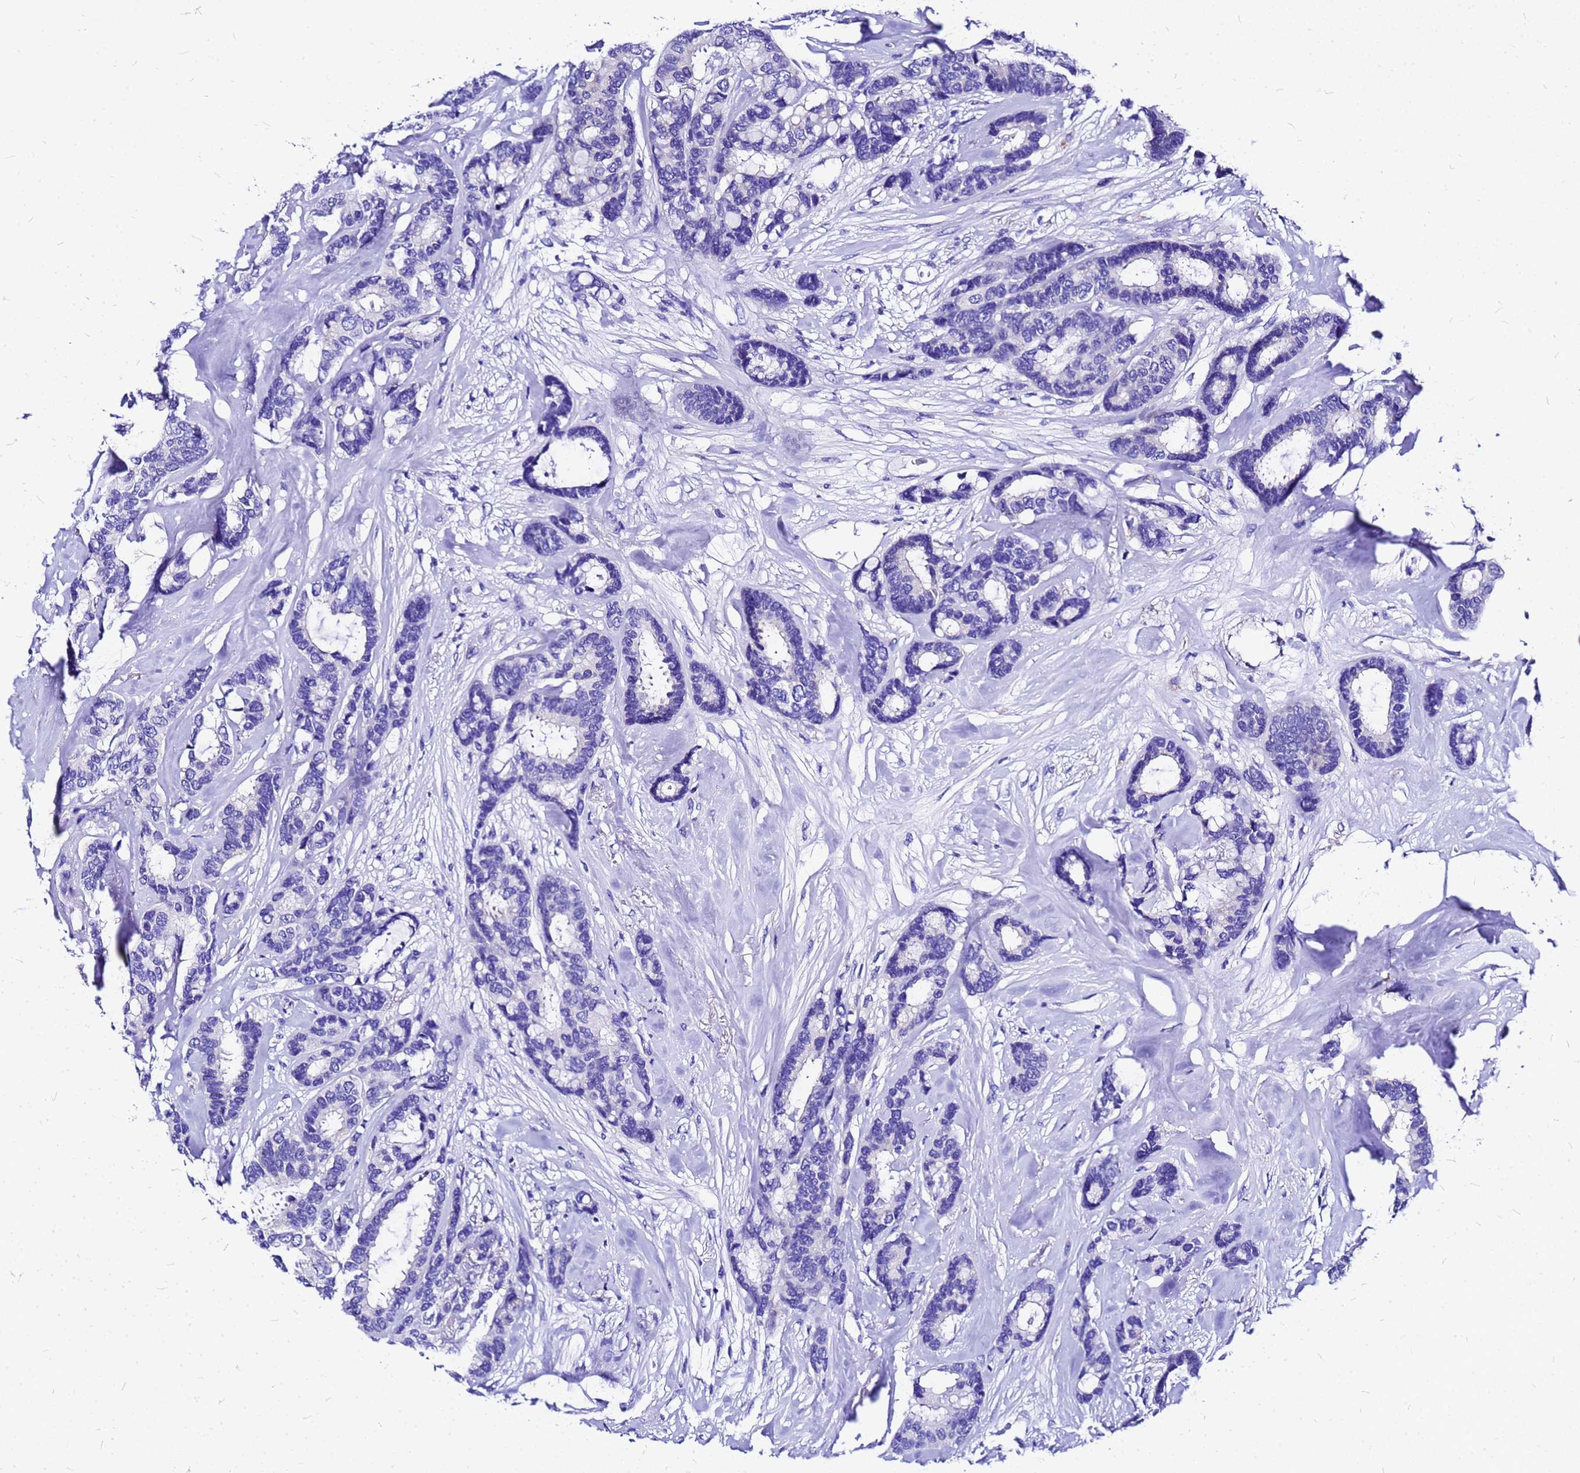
{"staining": {"intensity": "negative", "quantity": "none", "location": "none"}, "tissue": "breast cancer", "cell_type": "Tumor cells", "image_type": "cancer", "snomed": [{"axis": "morphology", "description": "Duct carcinoma"}, {"axis": "topography", "description": "Breast"}], "caption": "The IHC photomicrograph has no significant staining in tumor cells of intraductal carcinoma (breast) tissue.", "gene": "HERC4", "patient": {"sex": "female", "age": 87}}